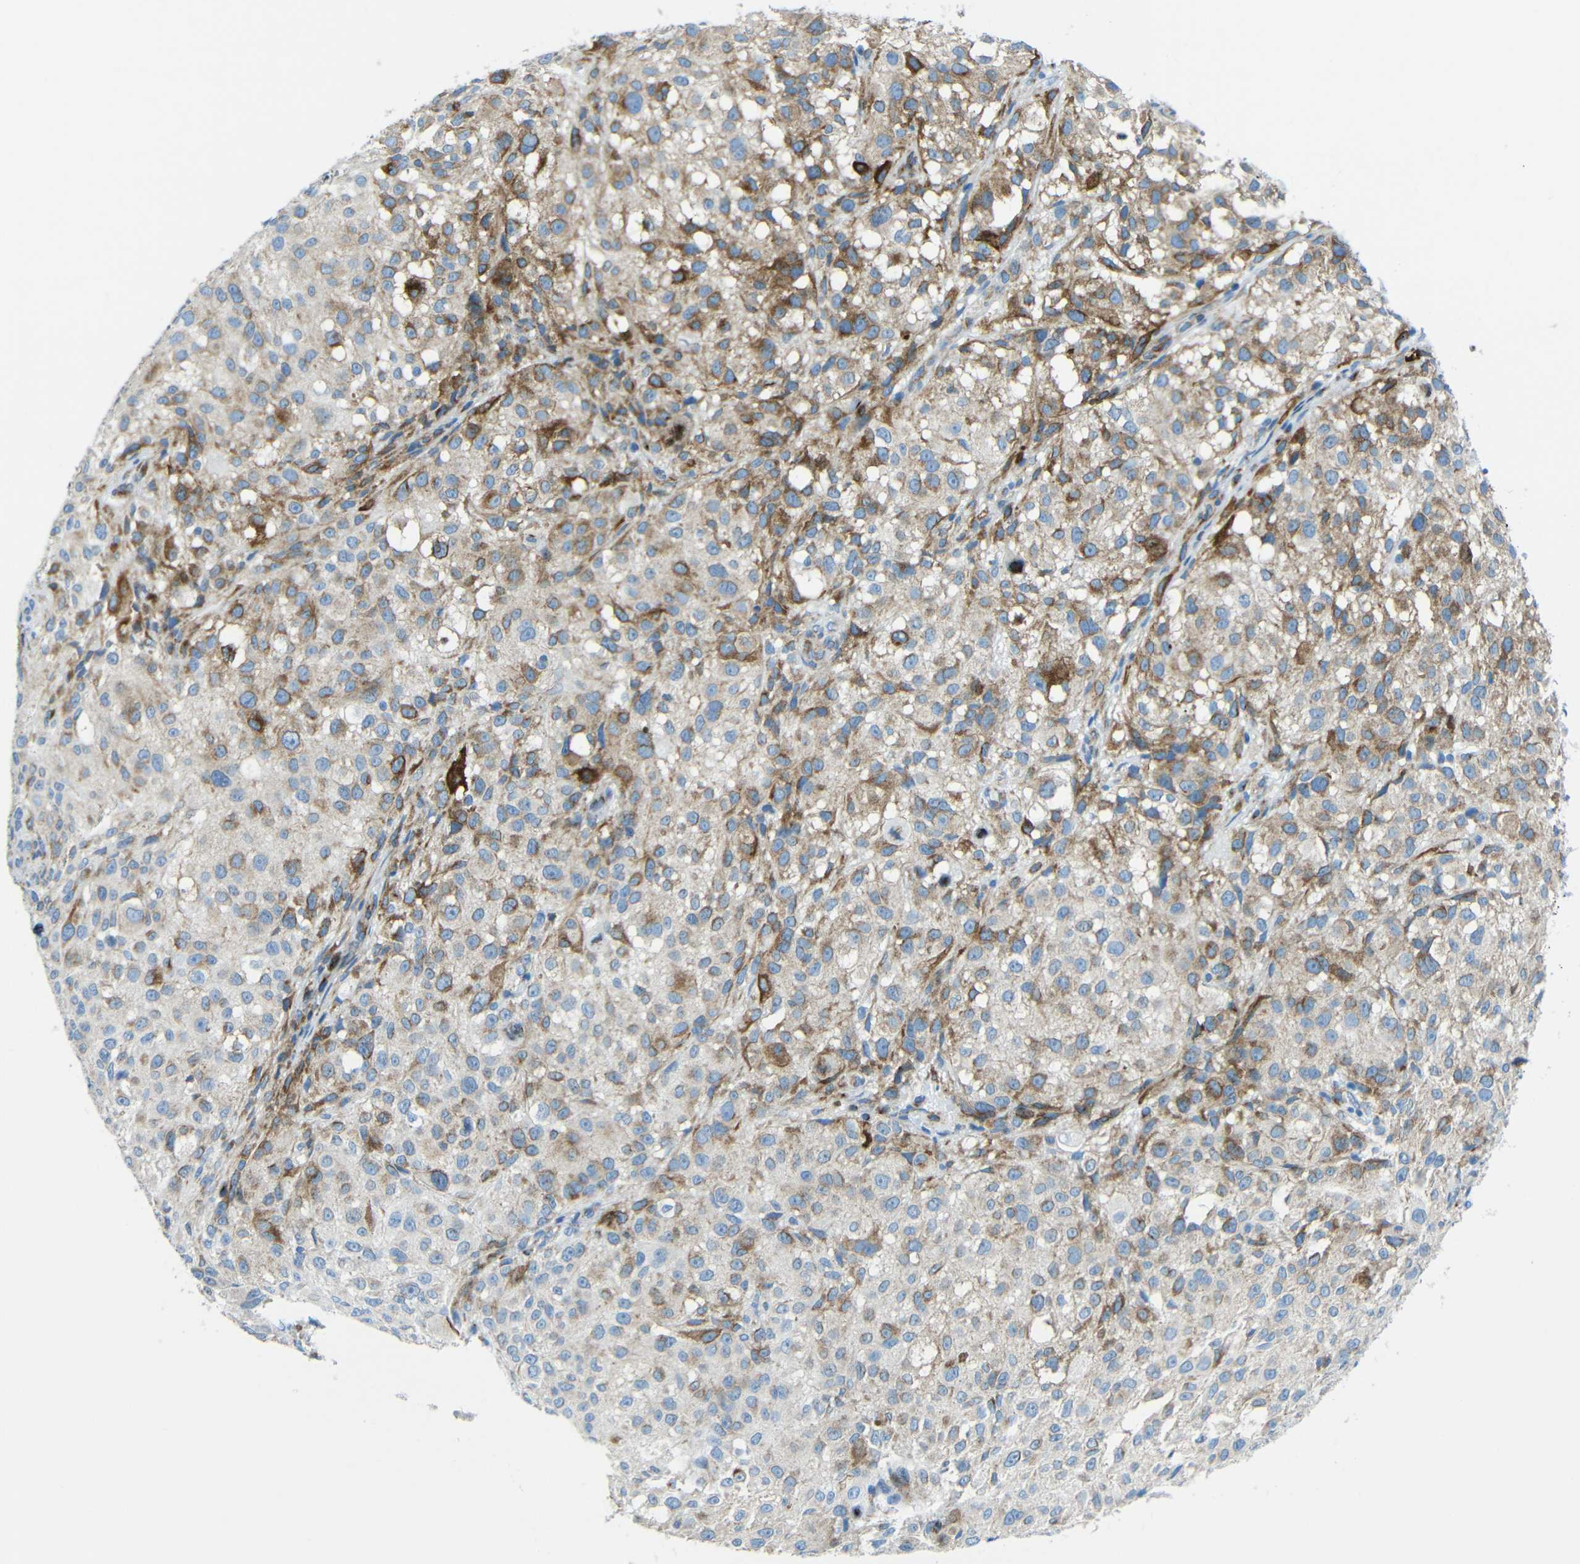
{"staining": {"intensity": "moderate", "quantity": "<25%", "location": "cytoplasmic/membranous"}, "tissue": "melanoma", "cell_type": "Tumor cells", "image_type": "cancer", "snomed": [{"axis": "morphology", "description": "Necrosis, NOS"}, {"axis": "morphology", "description": "Malignant melanoma, NOS"}, {"axis": "topography", "description": "Skin"}], "caption": "Protein staining by immunohistochemistry (IHC) reveals moderate cytoplasmic/membranous expression in approximately <25% of tumor cells in malignant melanoma. (DAB (3,3'-diaminobenzidine) IHC, brown staining for protein, blue staining for nuclei).", "gene": "TUBB4B", "patient": {"sex": "female", "age": 87}}